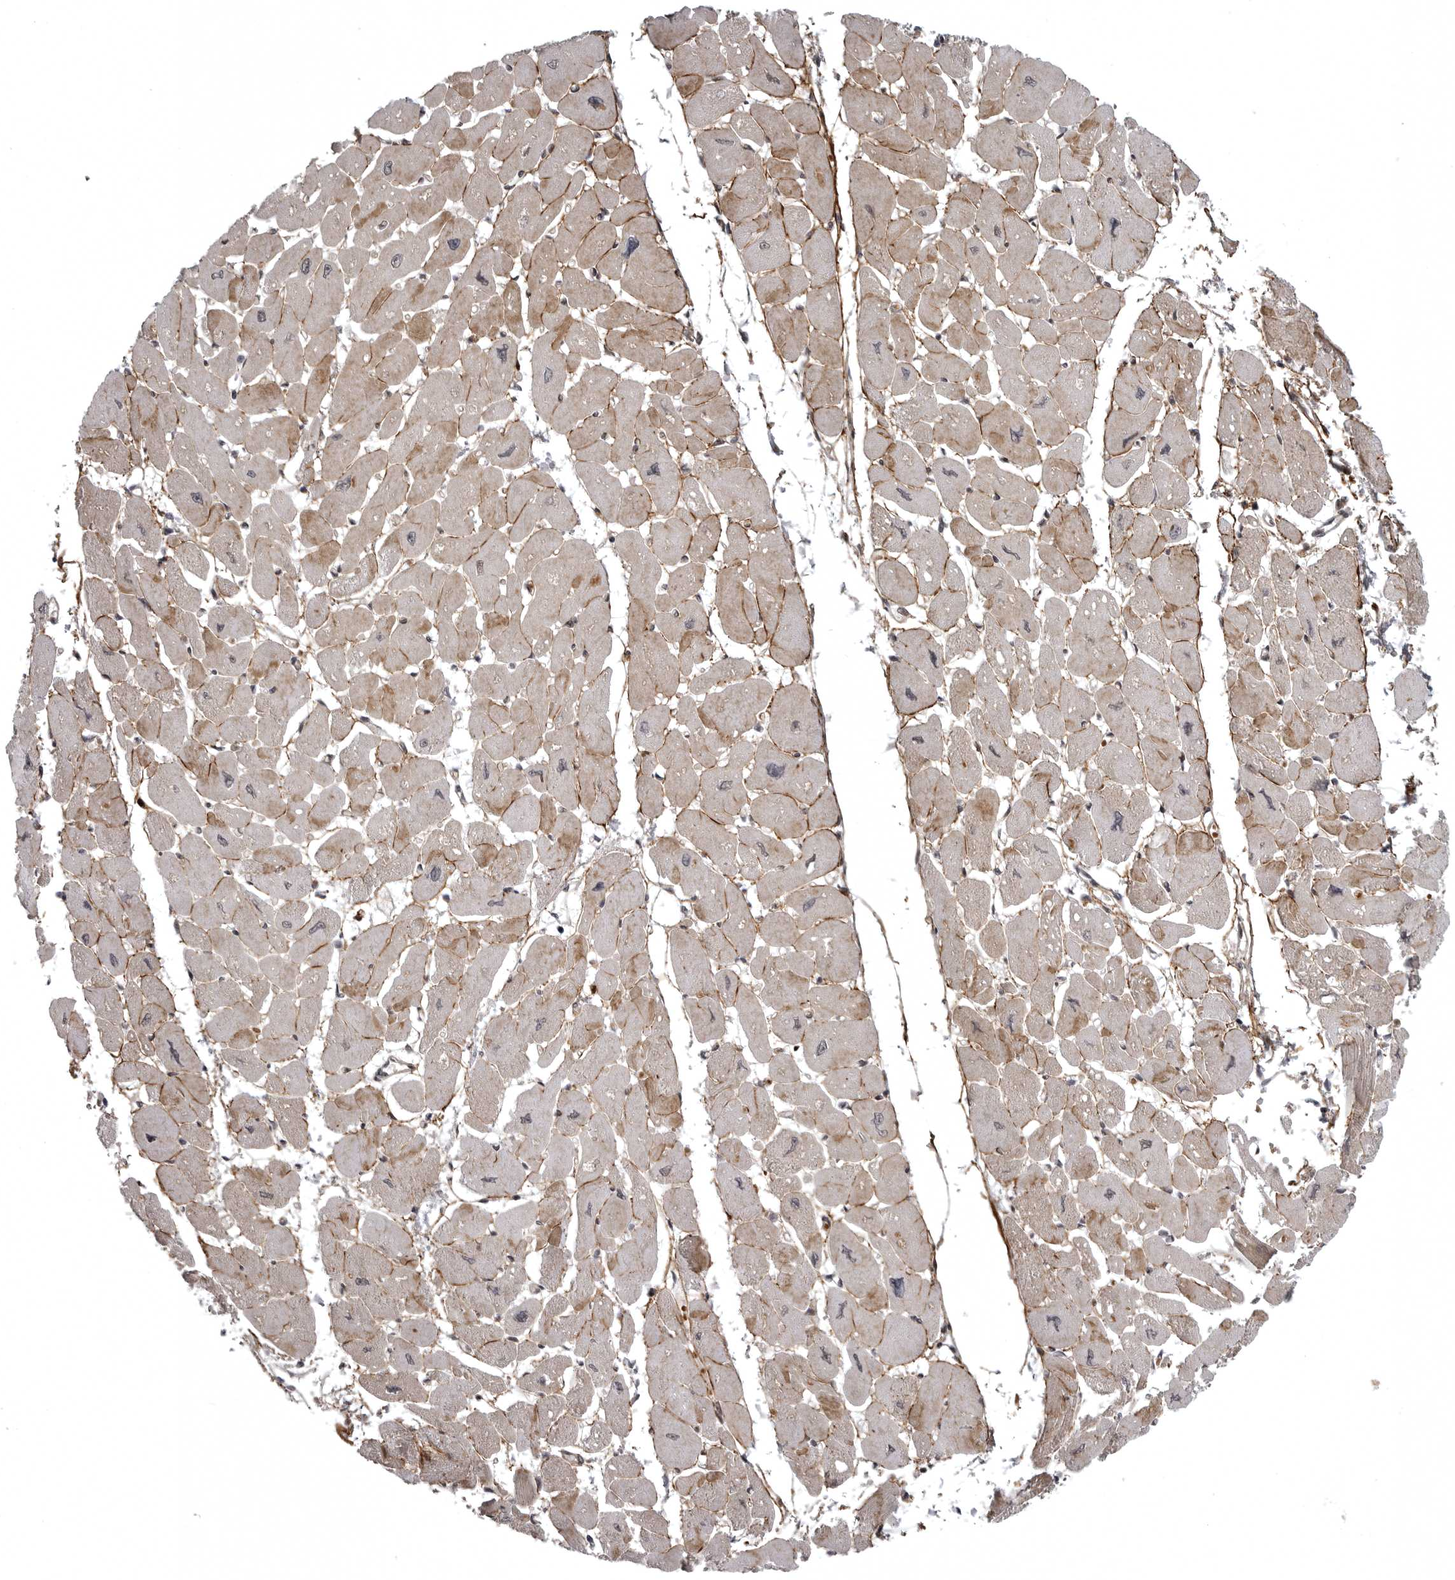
{"staining": {"intensity": "moderate", "quantity": "25%-75%", "location": "cytoplasmic/membranous"}, "tissue": "heart muscle", "cell_type": "Cardiomyocytes", "image_type": "normal", "snomed": [{"axis": "morphology", "description": "Normal tissue, NOS"}, {"axis": "topography", "description": "Heart"}], "caption": "Protein staining of normal heart muscle demonstrates moderate cytoplasmic/membranous expression in about 25%-75% of cardiomyocytes.", "gene": "SNX16", "patient": {"sex": "female", "age": 54}}